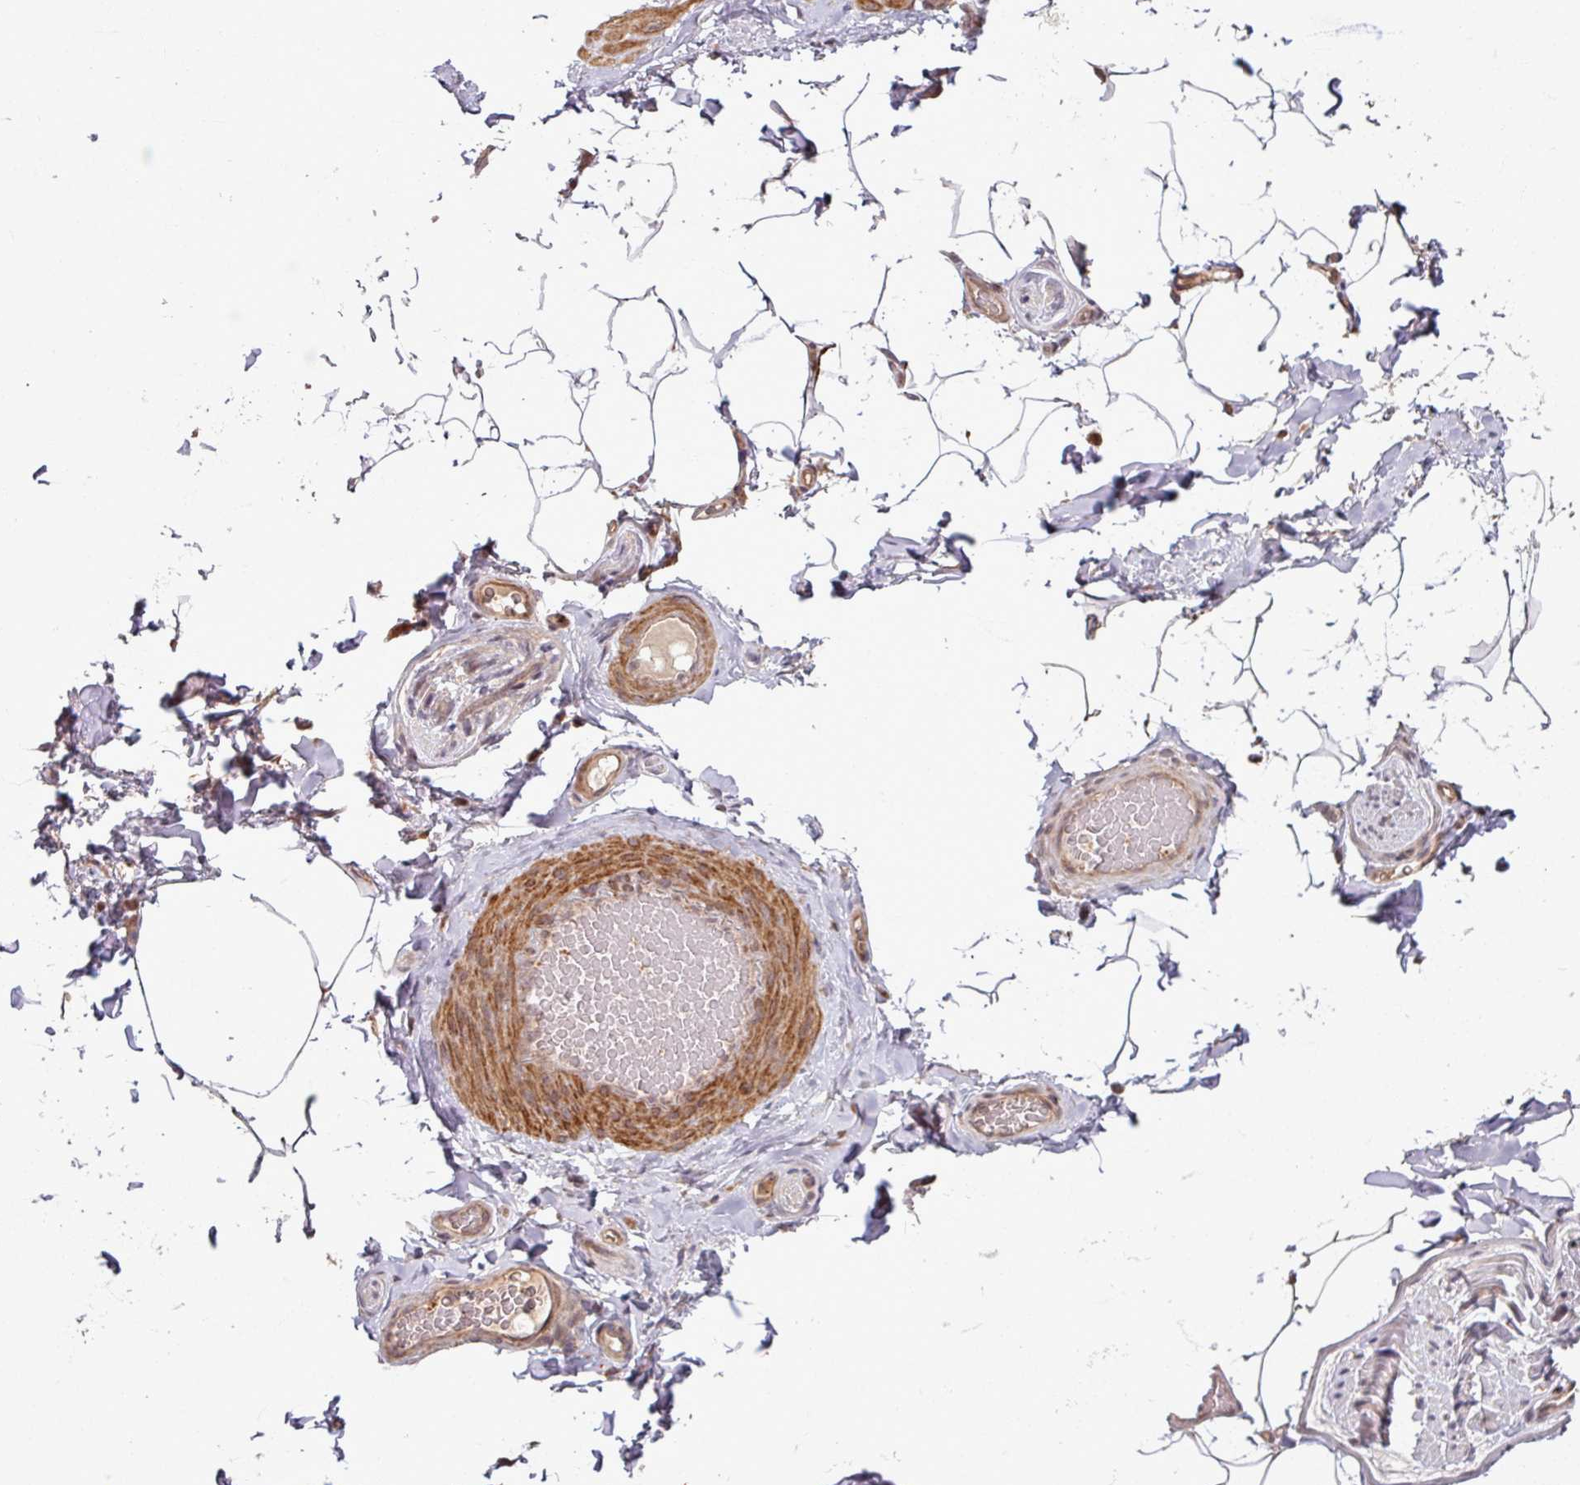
{"staining": {"intensity": "negative", "quantity": "none", "location": "none"}, "tissue": "adipose tissue", "cell_type": "Adipocytes", "image_type": "normal", "snomed": [{"axis": "morphology", "description": "Normal tissue, NOS"}, {"axis": "topography", "description": "Vascular tissue"}, {"axis": "topography", "description": "Peripheral nerve tissue"}], "caption": "Immunohistochemical staining of unremarkable human adipose tissue reveals no significant positivity in adipocytes. (Brightfield microscopy of DAB immunohistochemistry (IHC) at high magnification).", "gene": "OR6B1", "patient": {"sex": "male", "age": 41}}